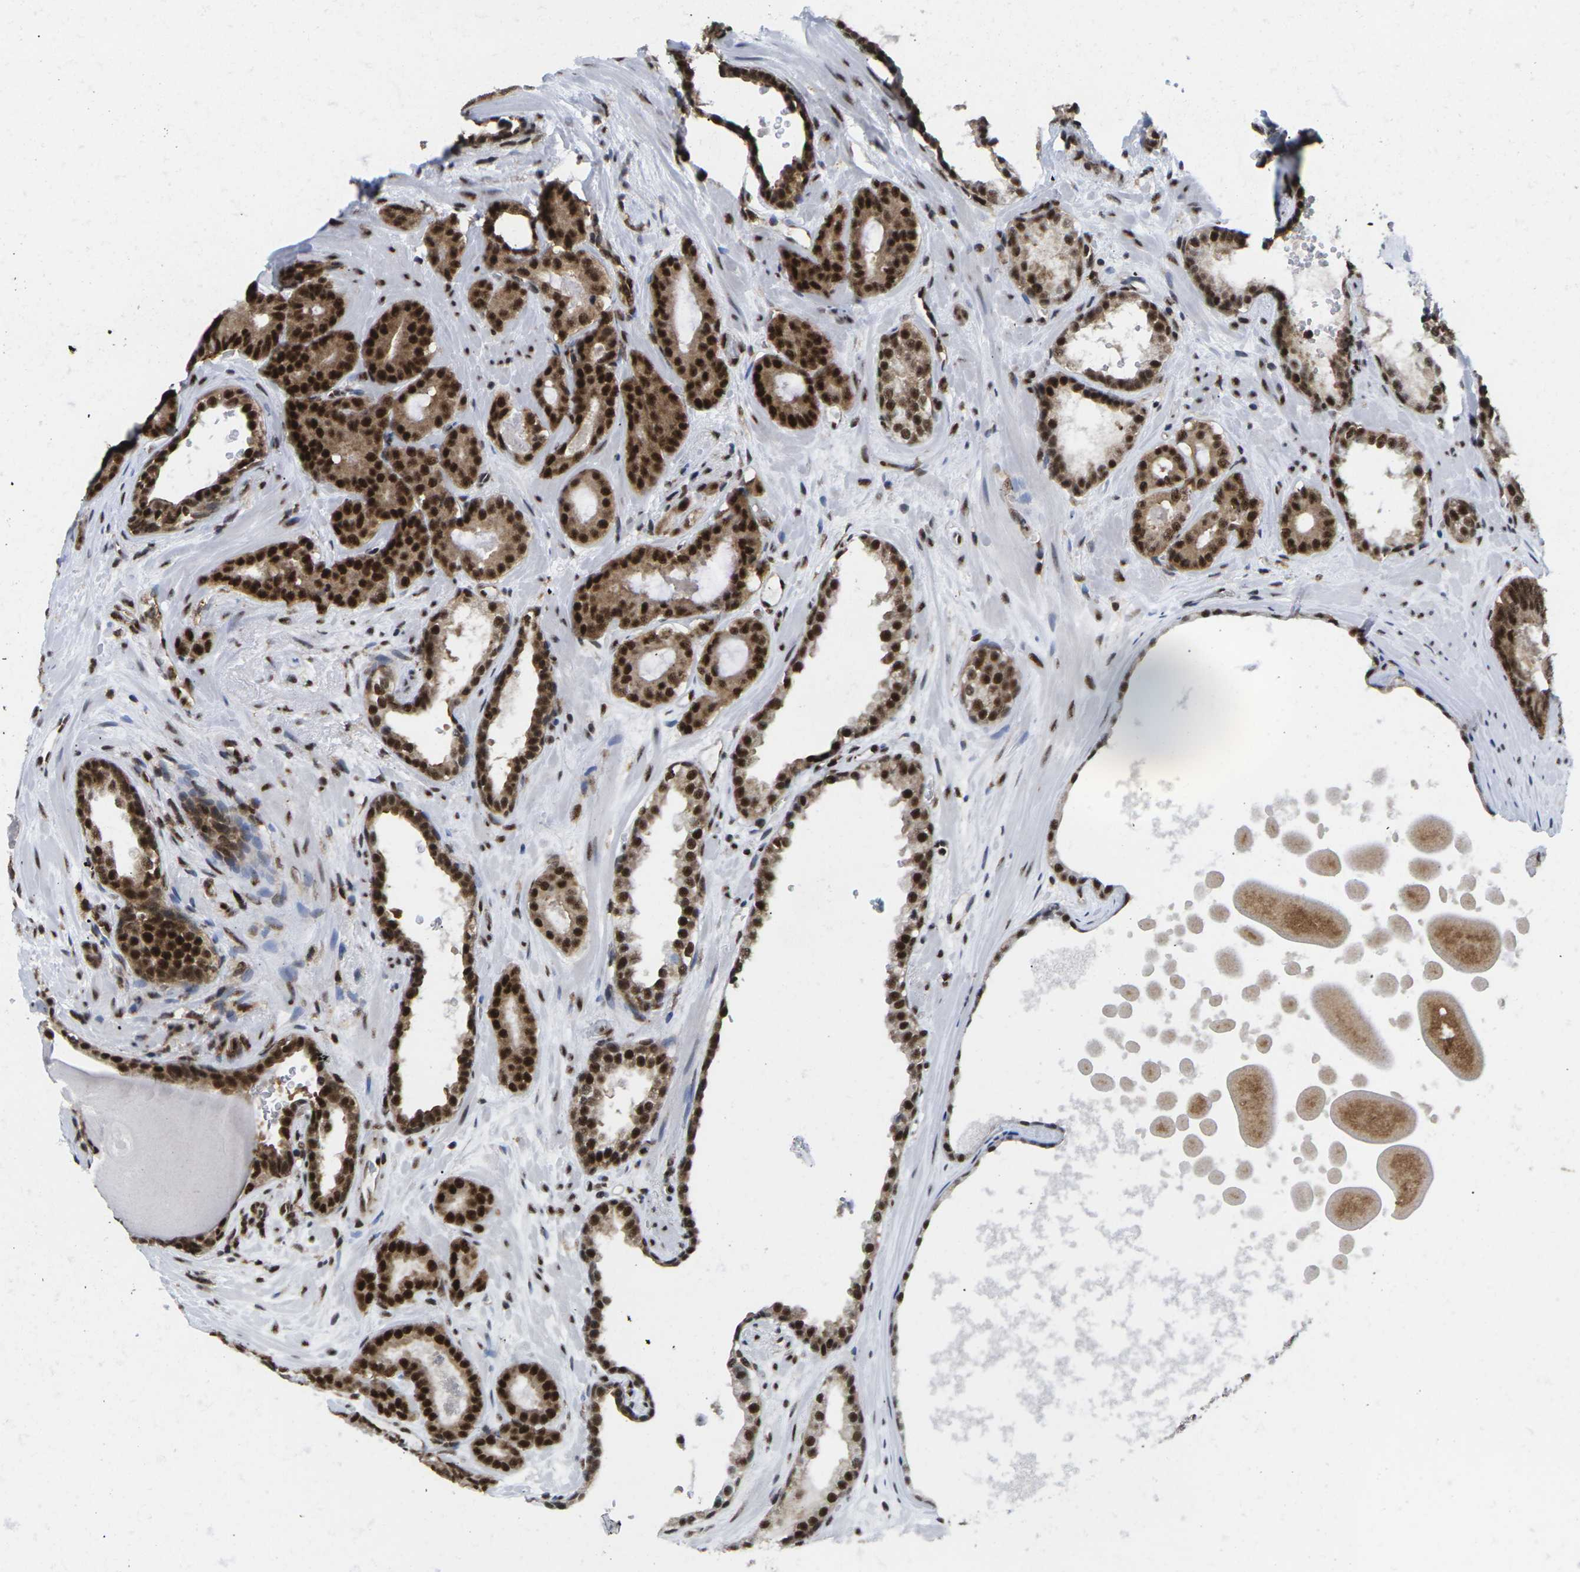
{"staining": {"intensity": "strong", "quantity": ">75%", "location": "cytoplasmic/membranous,nuclear"}, "tissue": "prostate cancer", "cell_type": "Tumor cells", "image_type": "cancer", "snomed": [{"axis": "morphology", "description": "Adenocarcinoma, High grade"}, {"axis": "topography", "description": "Prostate"}], "caption": "Protein expression analysis of prostate cancer demonstrates strong cytoplasmic/membranous and nuclear positivity in approximately >75% of tumor cells.", "gene": "MAGOH", "patient": {"sex": "male", "age": 60}}